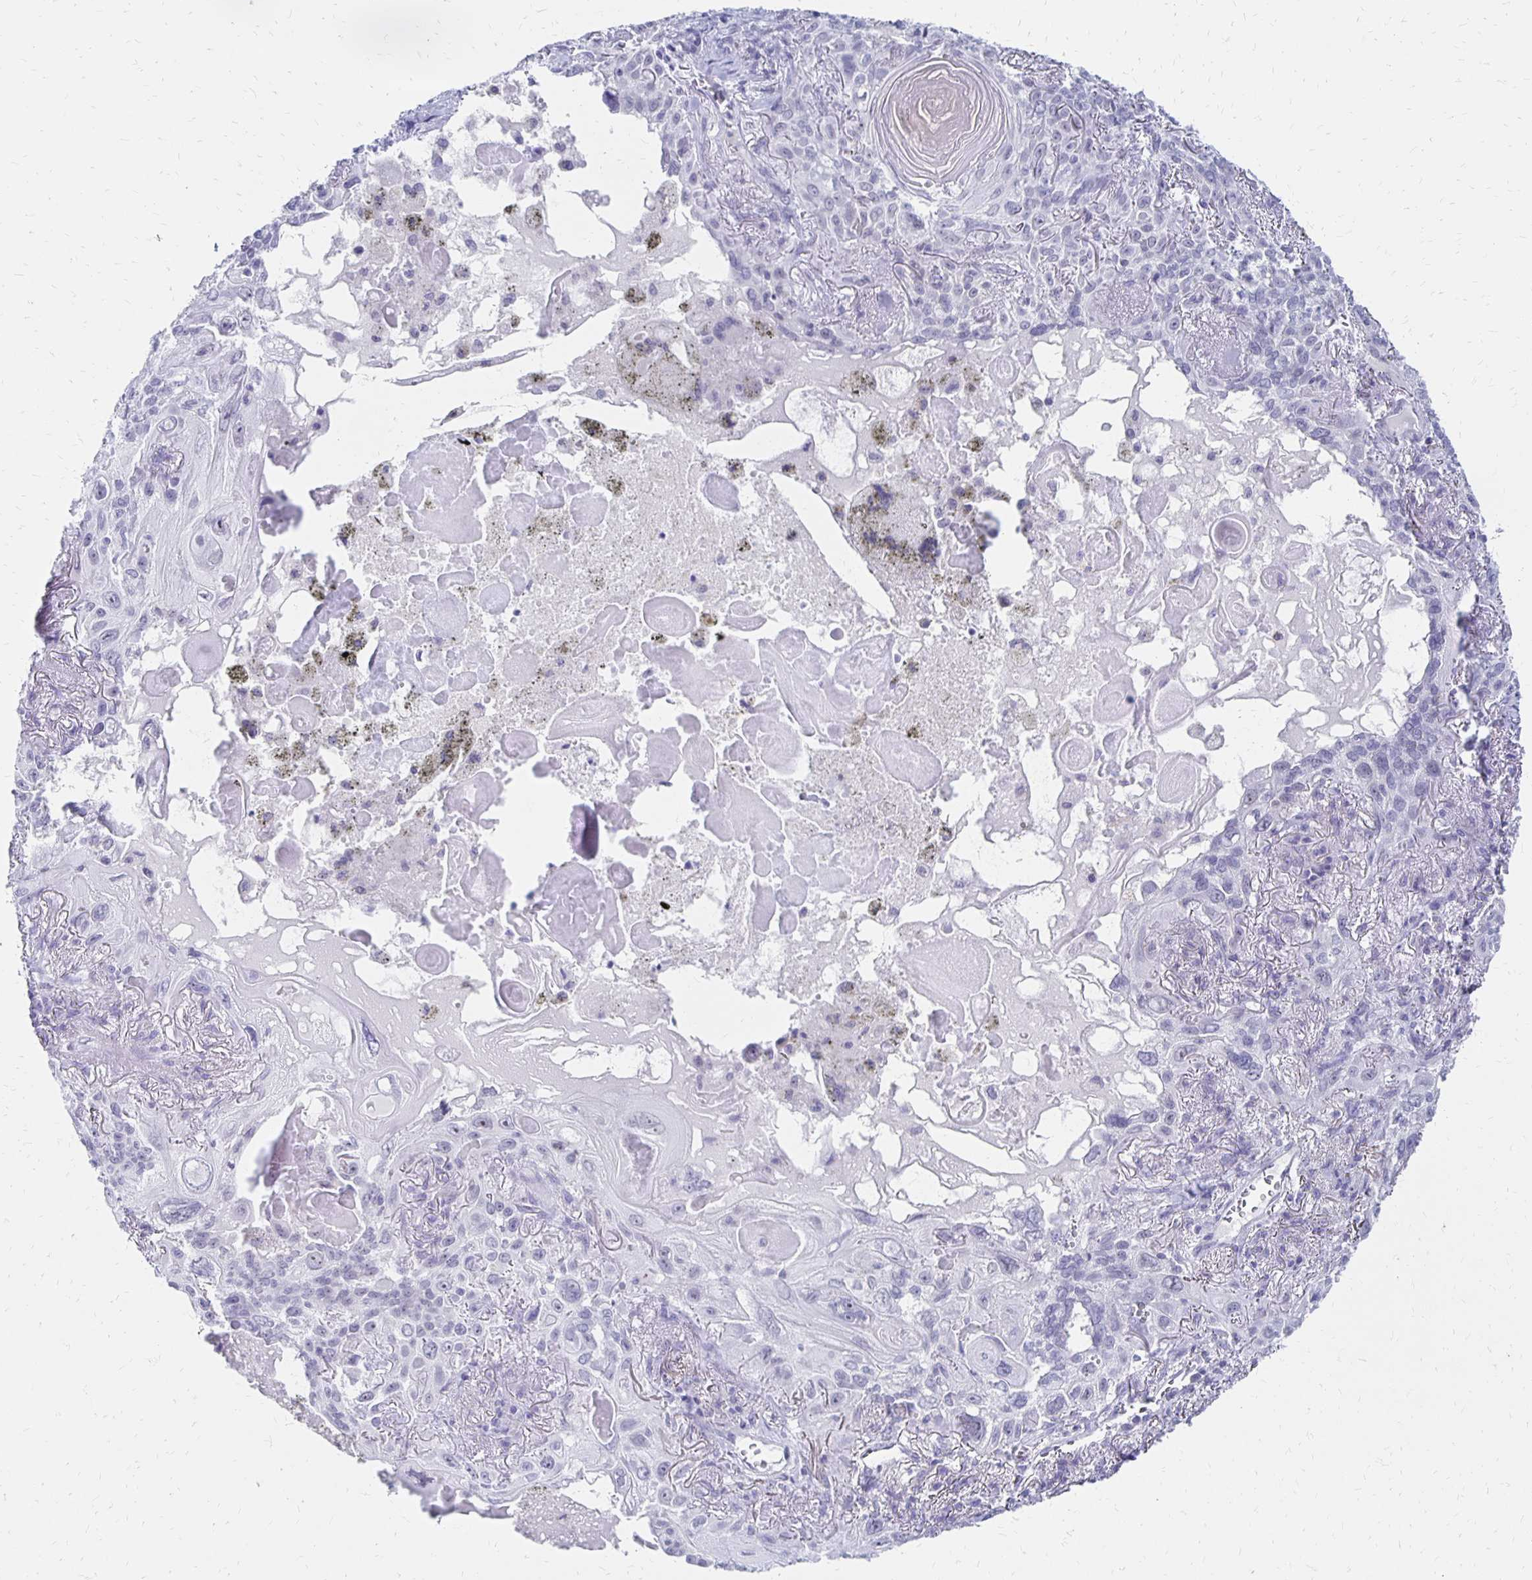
{"staining": {"intensity": "negative", "quantity": "none", "location": "none"}, "tissue": "lung cancer", "cell_type": "Tumor cells", "image_type": "cancer", "snomed": [{"axis": "morphology", "description": "Squamous cell carcinoma, NOS"}, {"axis": "topography", "description": "Lung"}], "caption": "Squamous cell carcinoma (lung) was stained to show a protein in brown. There is no significant staining in tumor cells.", "gene": "SYT2", "patient": {"sex": "male", "age": 79}}